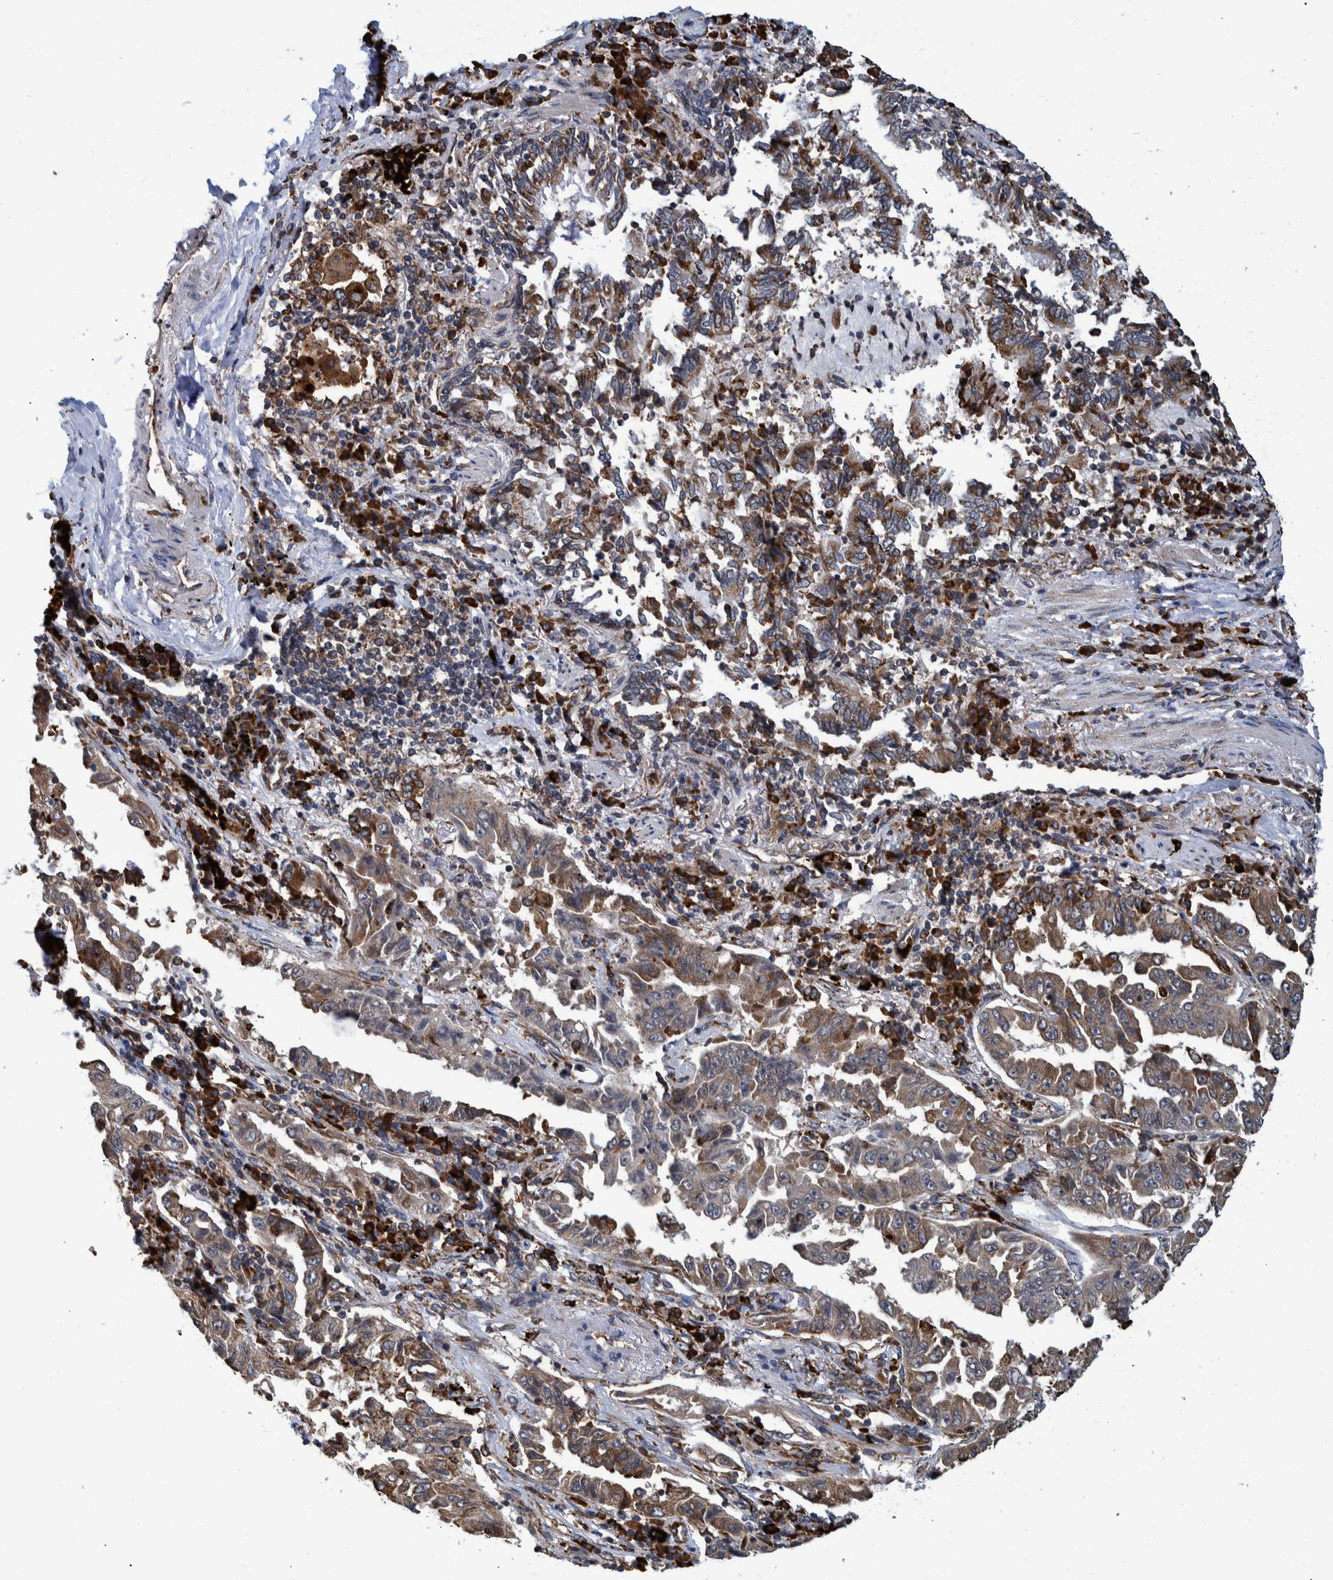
{"staining": {"intensity": "moderate", "quantity": ">75%", "location": "cytoplasmic/membranous"}, "tissue": "lung cancer", "cell_type": "Tumor cells", "image_type": "cancer", "snomed": [{"axis": "morphology", "description": "Adenocarcinoma, NOS"}, {"axis": "topography", "description": "Lung"}], "caption": "Immunohistochemistry staining of lung cancer, which demonstrates medium levels of moderate cytoplasmic/membranous positivity in about >75% of tumor cells indicating moderate cytoplasmic/membranous protein expression. The staining was performed using DAB (brown) for protein detection and nuclei were counterstained in hematoxylin (blue).", "gene": "SPAG5", "patient": {"sex": "female", "age": 51}}